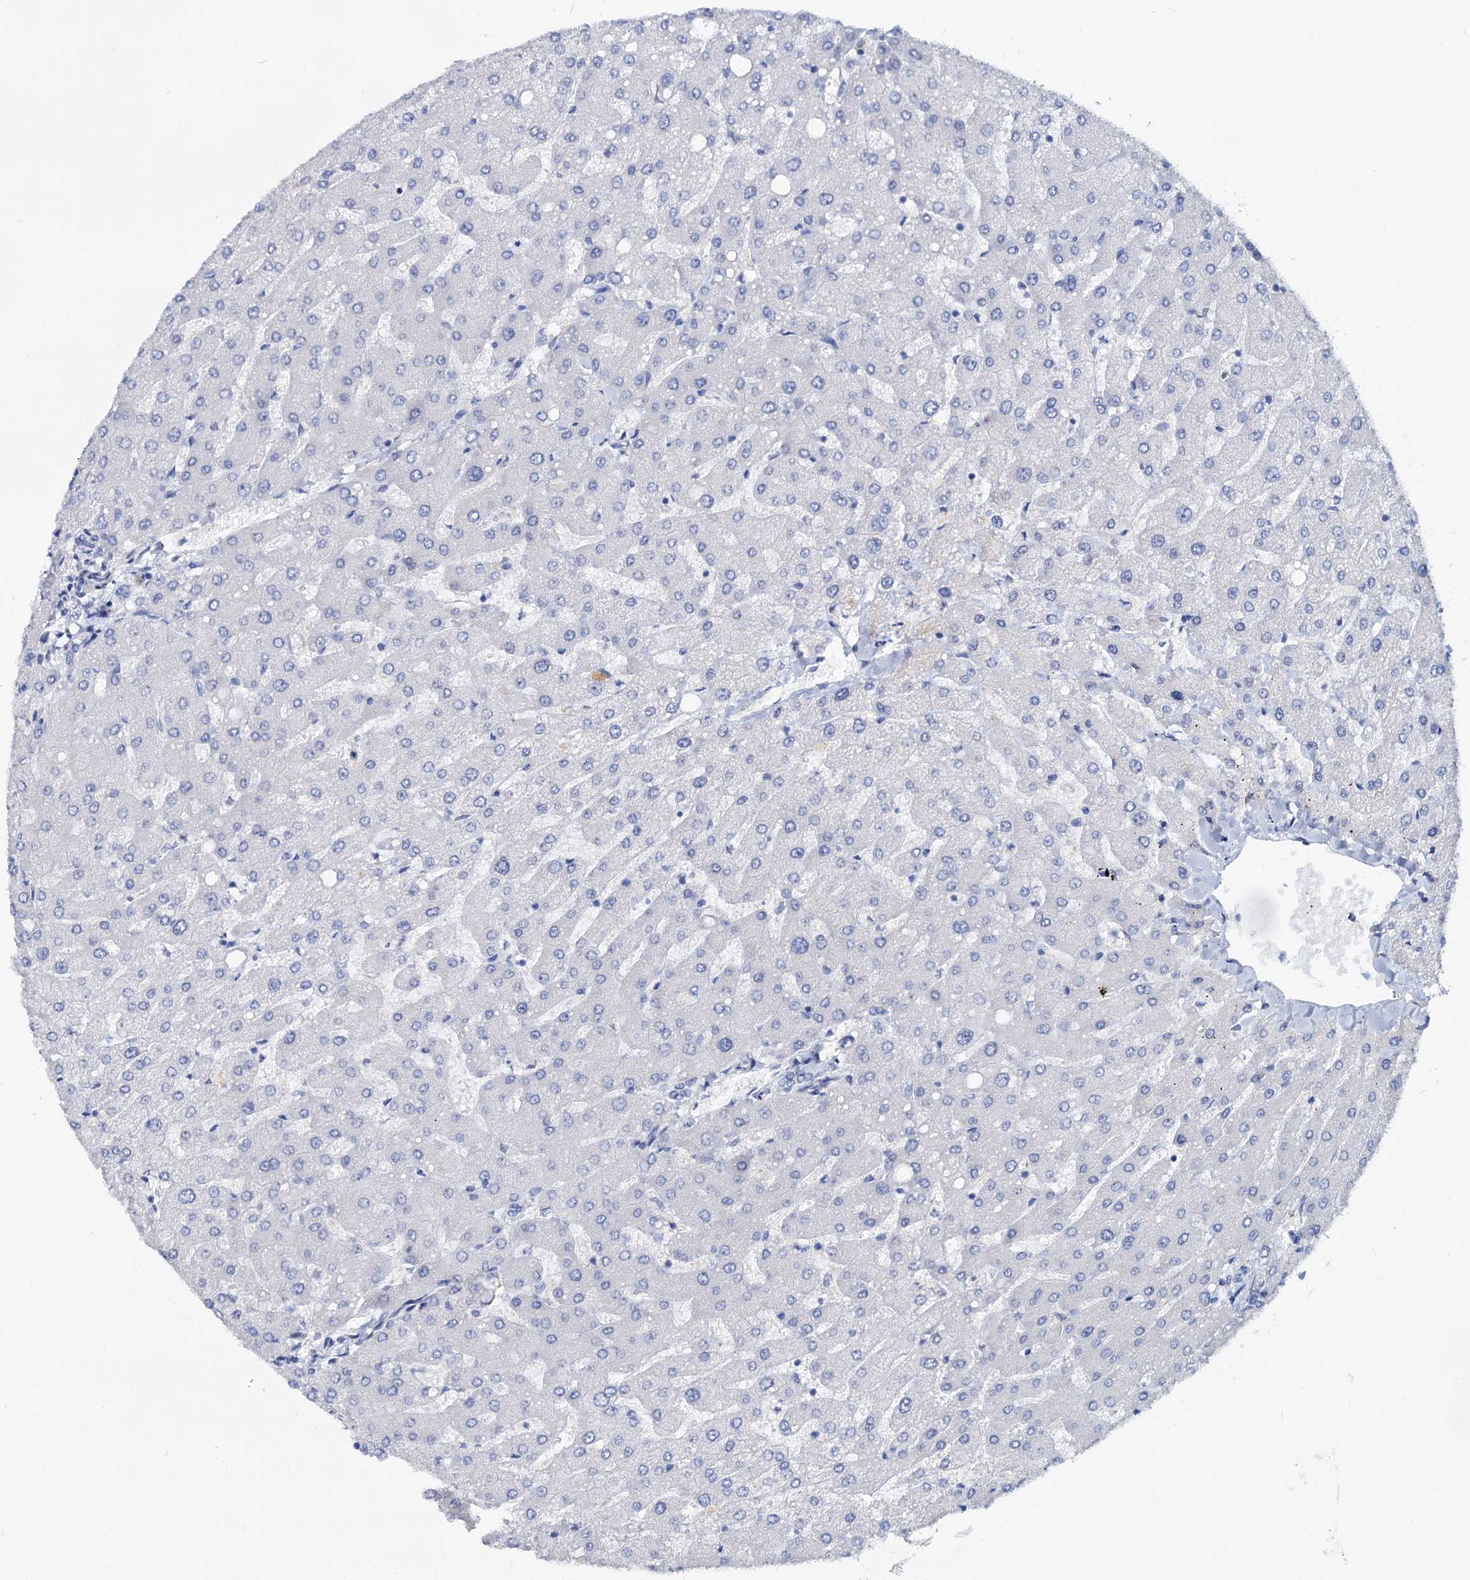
{"staining": {"intensity": "negative", "quantity": "none", "location": "none"}, "tissue": "liver", "cell_type": "Cholangiocytes", "image_type": "normal", "snomed": [{"axis": "morphology", "description": "Normal tissue, NOS"}, {"axis": "topography", "description": "Liver"}], "caption": "DAB (3,3'-diaminobenzidine) immunohistochemical staining of benign liver shows no significant expression in cholangiocytes.", "gene": "DYDC2", "patient": {"sex": "male", "age": 55}}